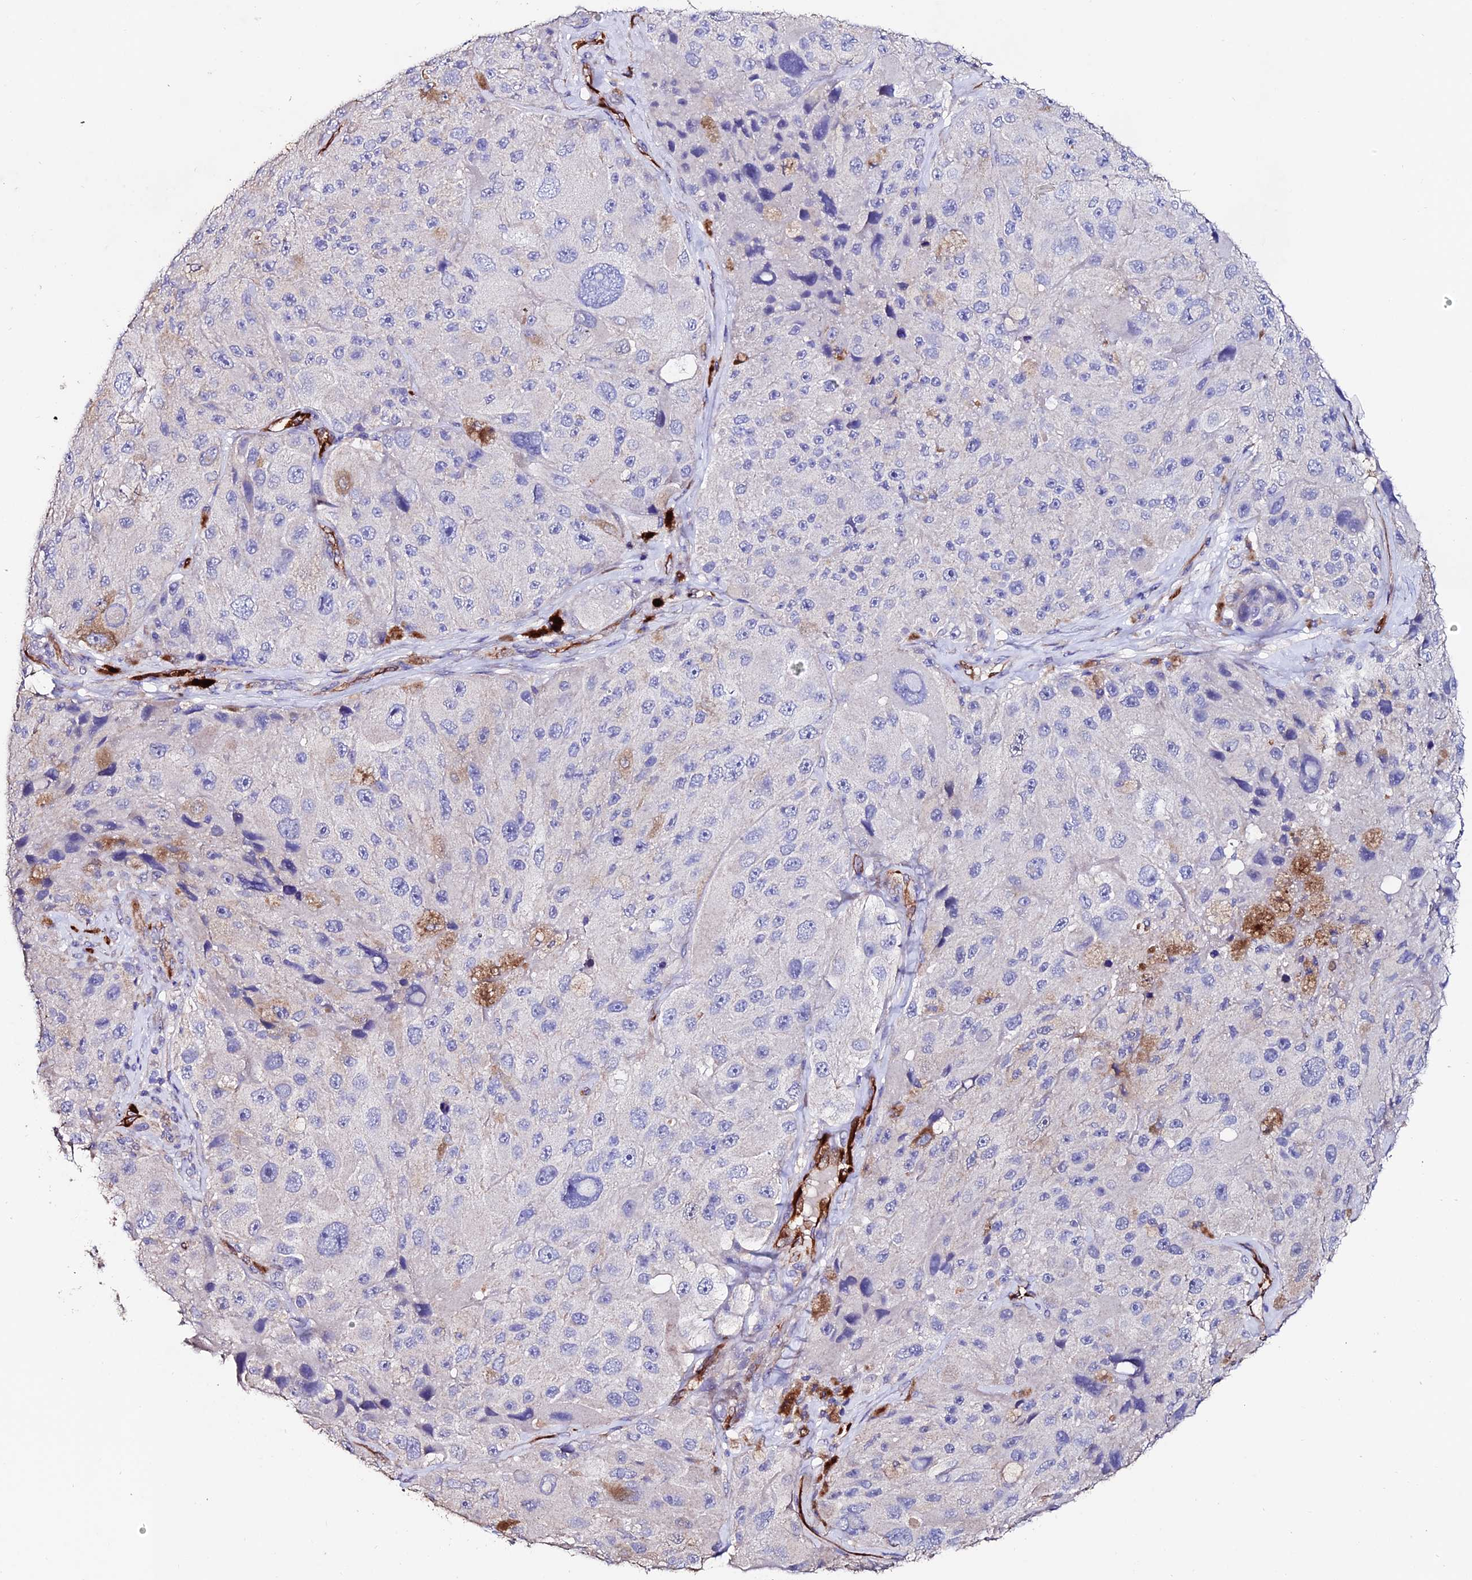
{"staining": {"intensity": "negative", "quantity": "none", "location": "none"}, "tissue": "melanoma", "cell_type": "Tumor cells", "image_type": "cancer", "snomed": [{"axis": "morphology", "description": "Malignant melanoma, Metastatic site"}, {"axis": "topography", "description": "Lymph node"}], "caption": "Histopathology image shows no significant protein positivity in tumor cells of malignant melanoma (metastatic site).", "gene": "ESM1", "patient": {"sex": "male", "age": 62}}